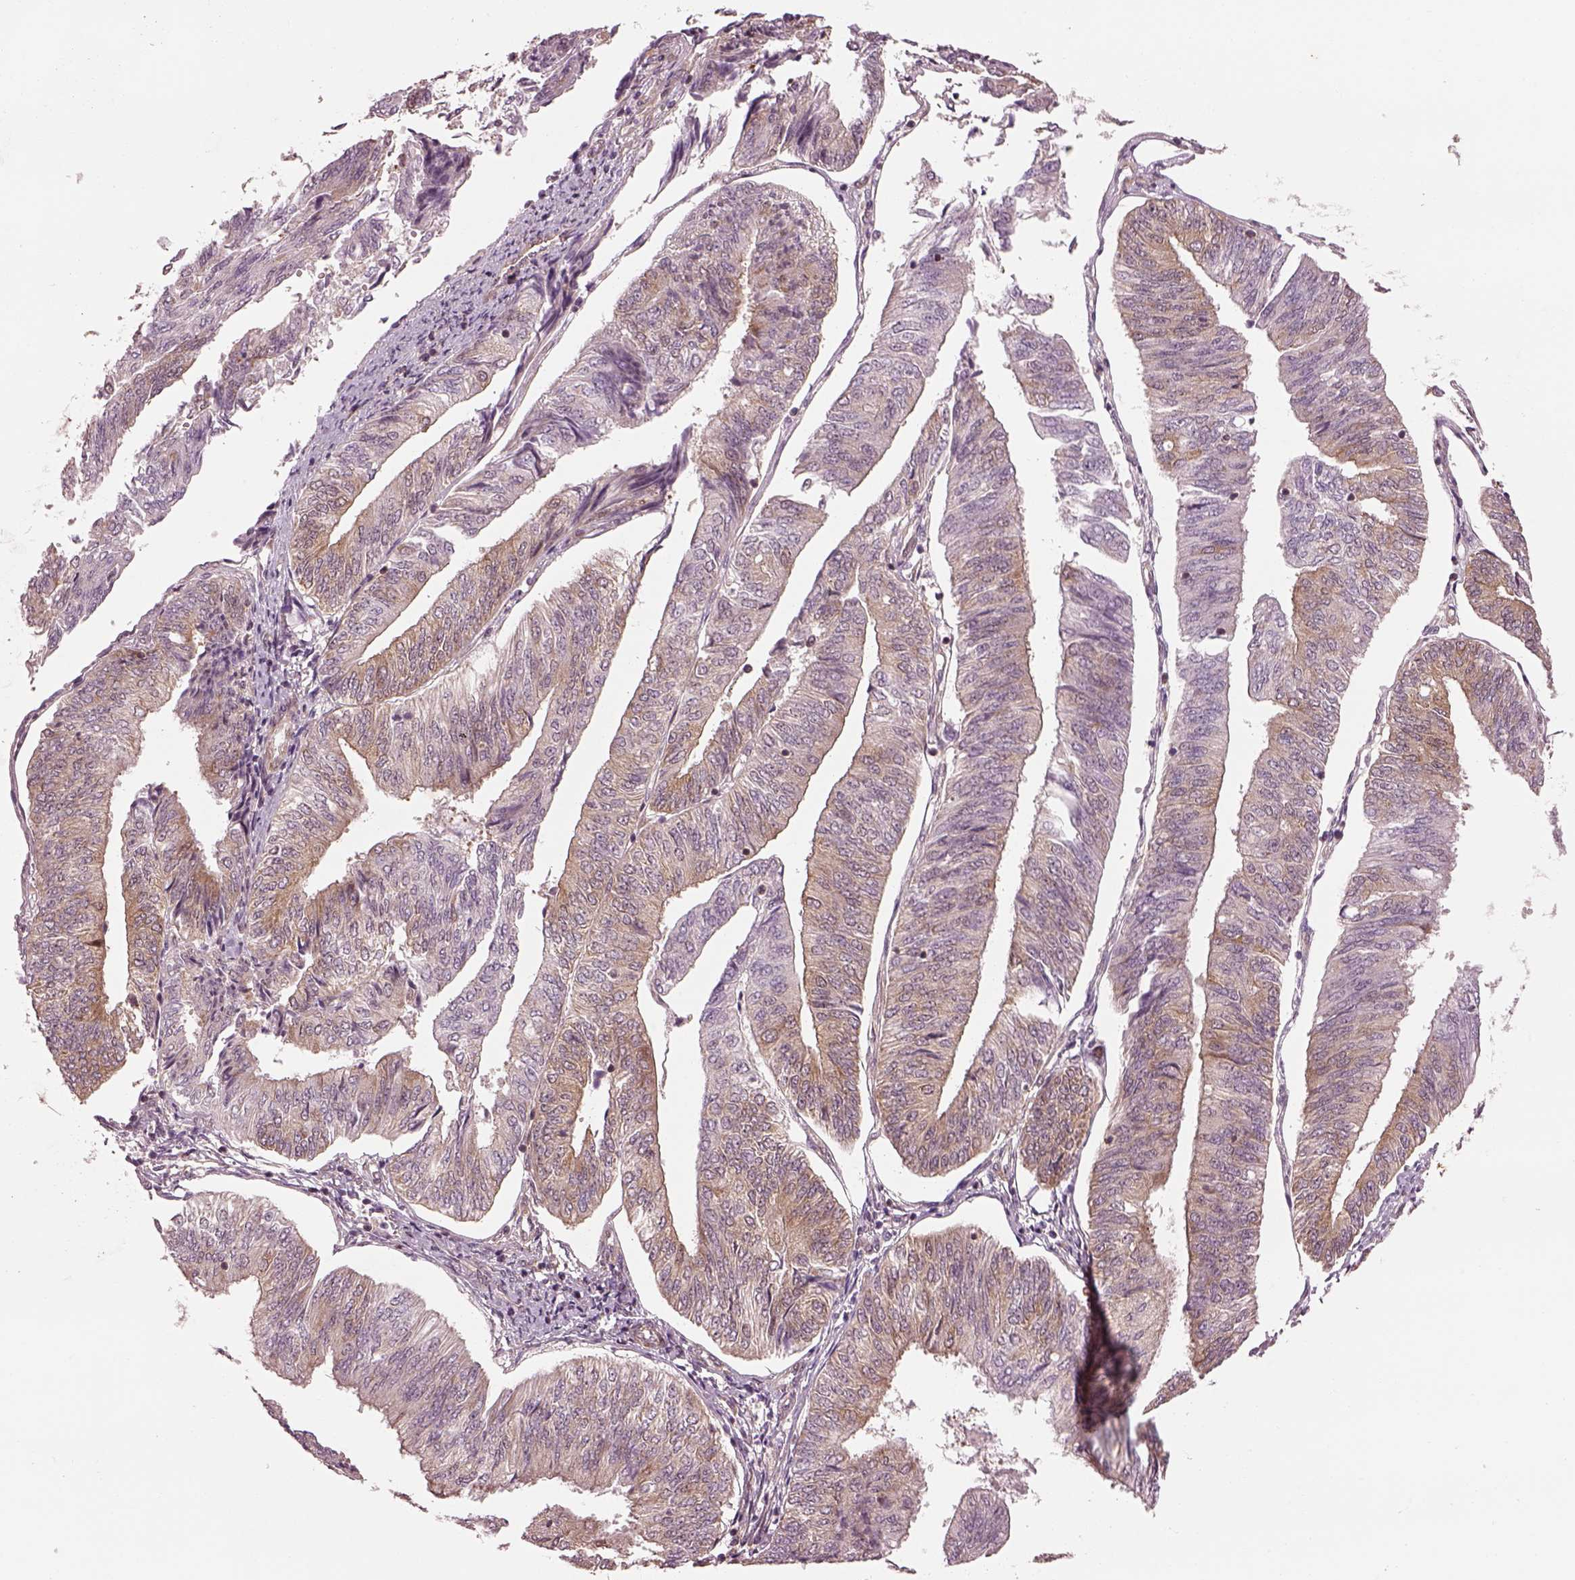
{"staining": {"intensity": "weak", "quantity": "<25%", "location": "cytoplasmic/membranous"}, "tissue": "endometrial cancer", "cell_type": "Tumor cells", "image_type": "cancer", "snomed": [{"axis": "morphology", "description": "Adenocarcinoma, NOS"}, {"axis": "topography", "description": "Endometrium"}], "caption": "An immunohistochemistry (IHC) histopathology image of endometrial adenocarcinoma is shown. There is no staining in tumor cells of endometrial adenocarcinoma.", "gene": "LSM14A", "patient": {"sex": "female", "age": 58}}